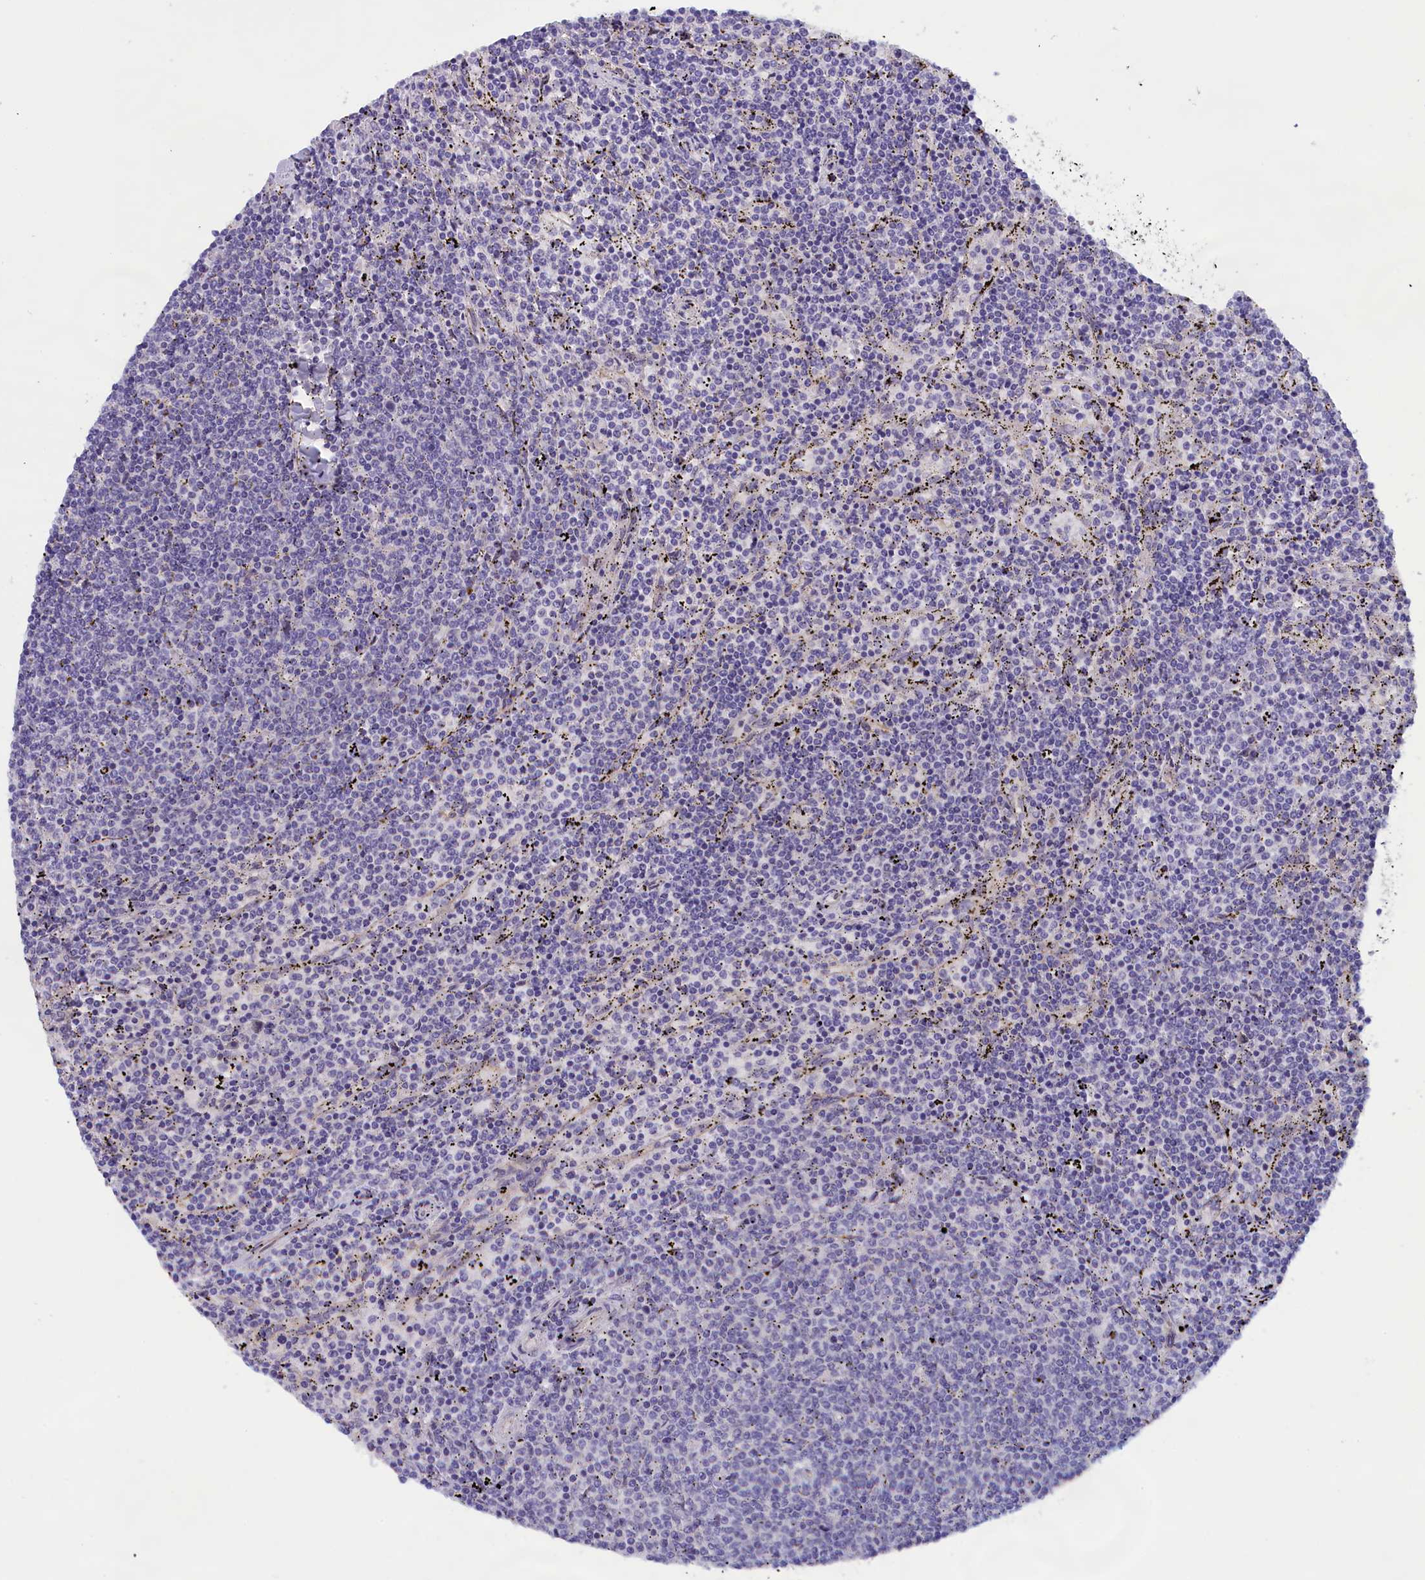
{"staining": {"intensity": "negative", "quantity": "none", "location": "none"}, "tissue": "lymphoma", "cell_type": "Tumor cells", "image_type": "cancer", "snomed": [{"axis": "morphology", "description": "Malignant lymphoma, non-Hodgkin's type, Low grade"}, {"axis": "topography", "description": "Spleen"}], "caption": "An IHC image of lymphoma is shown. There is no staining in tumor cells of lymphoma.", "gene": "IGFALS", "patient": {"sex": "female", "age": 50}}